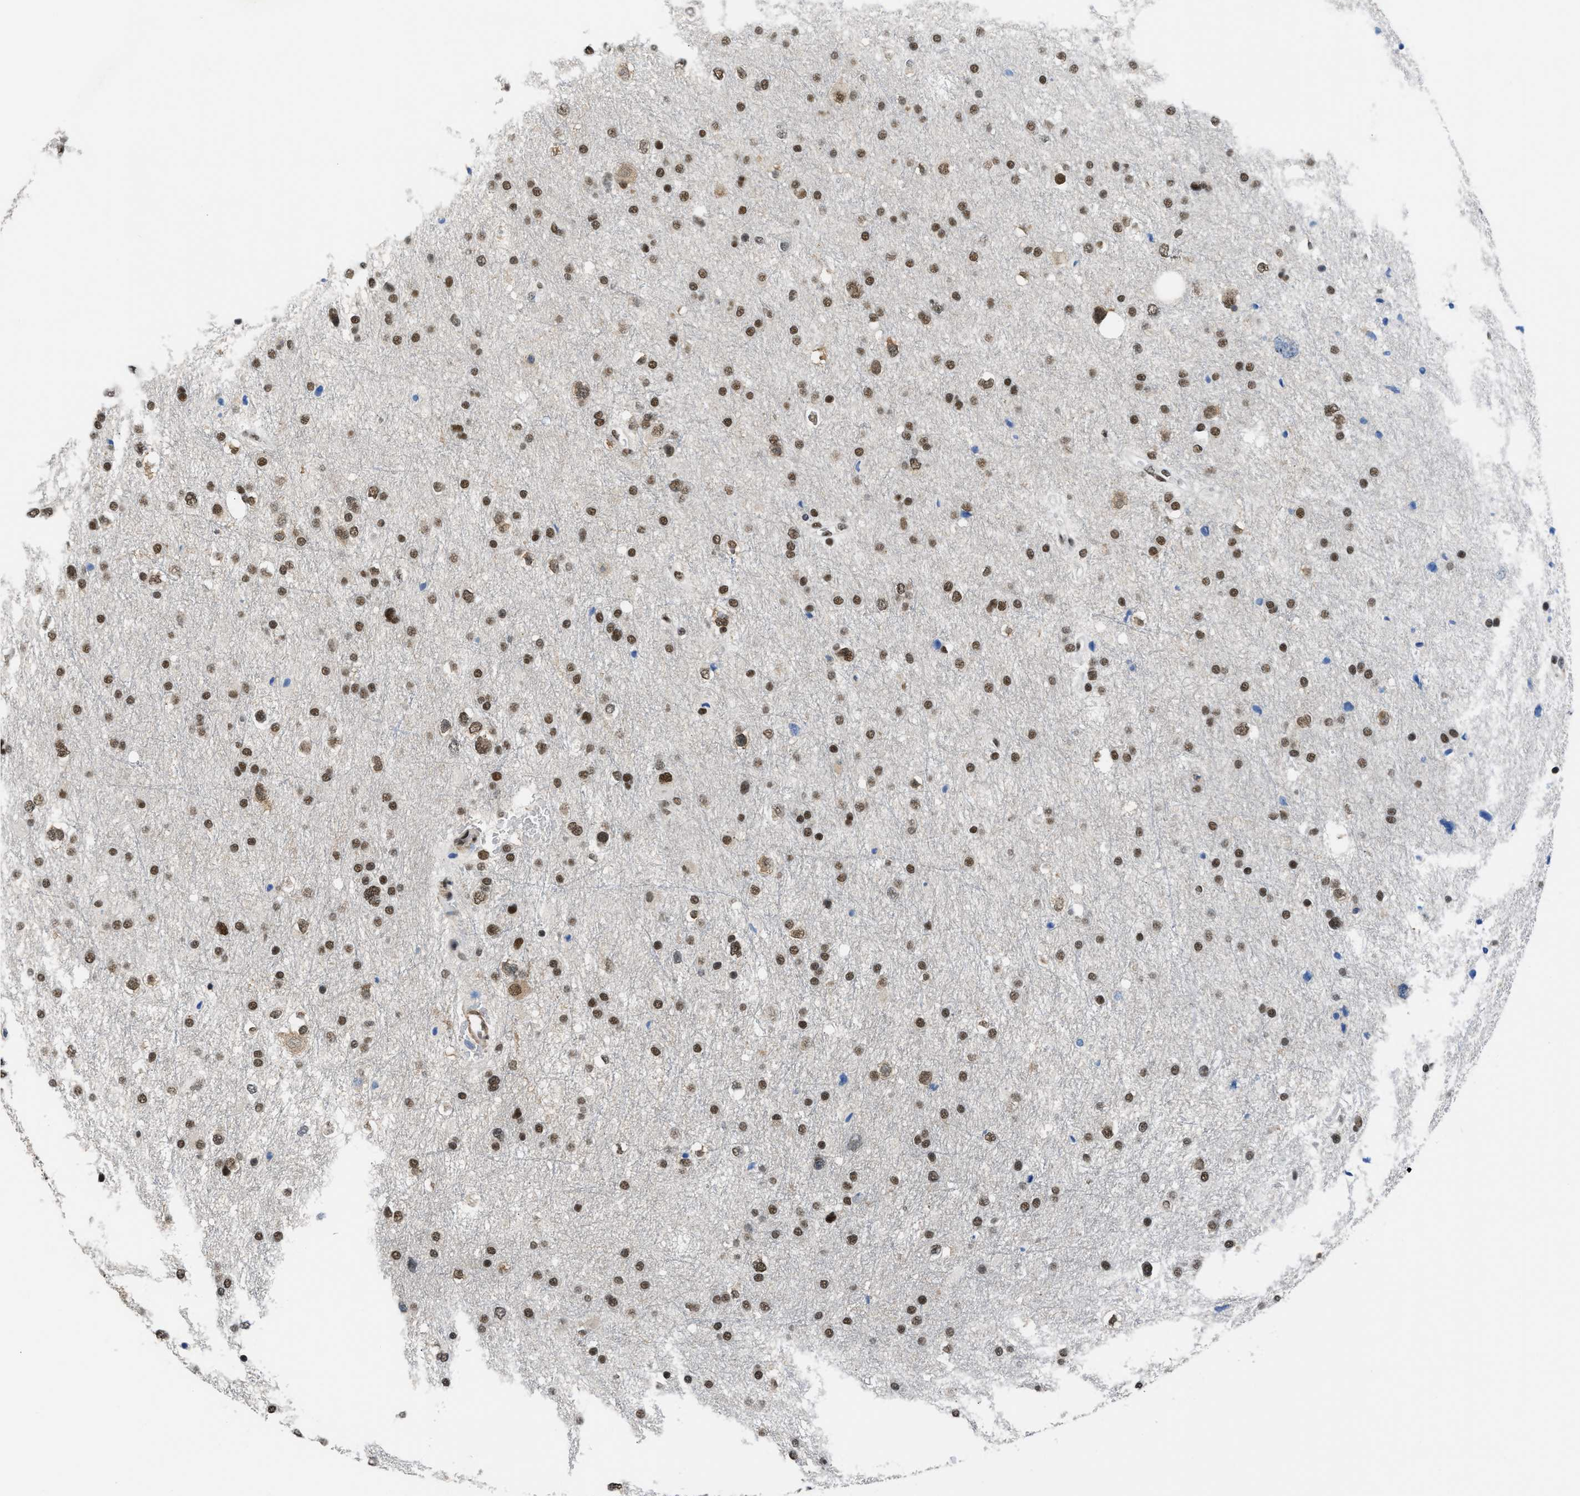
{"staining": {"intensity": "strong", "quantity": ">75%", "location": "nuclear"}, "tissue": "glioma", "cell_type": "Tumor cells", "image_type": "cancer", "snomed": [{"axis": "morphology", "description": "Glioma, malignant, Low grade"}, {"axis": "topography", "description": "Brain"}], "caption": "Human malignant glioma (low-grade) stained with a protein marker shows strong staining in tumor cells.", "gene": "SCAF4", "patient": {"sex": "female", "age": 37}}